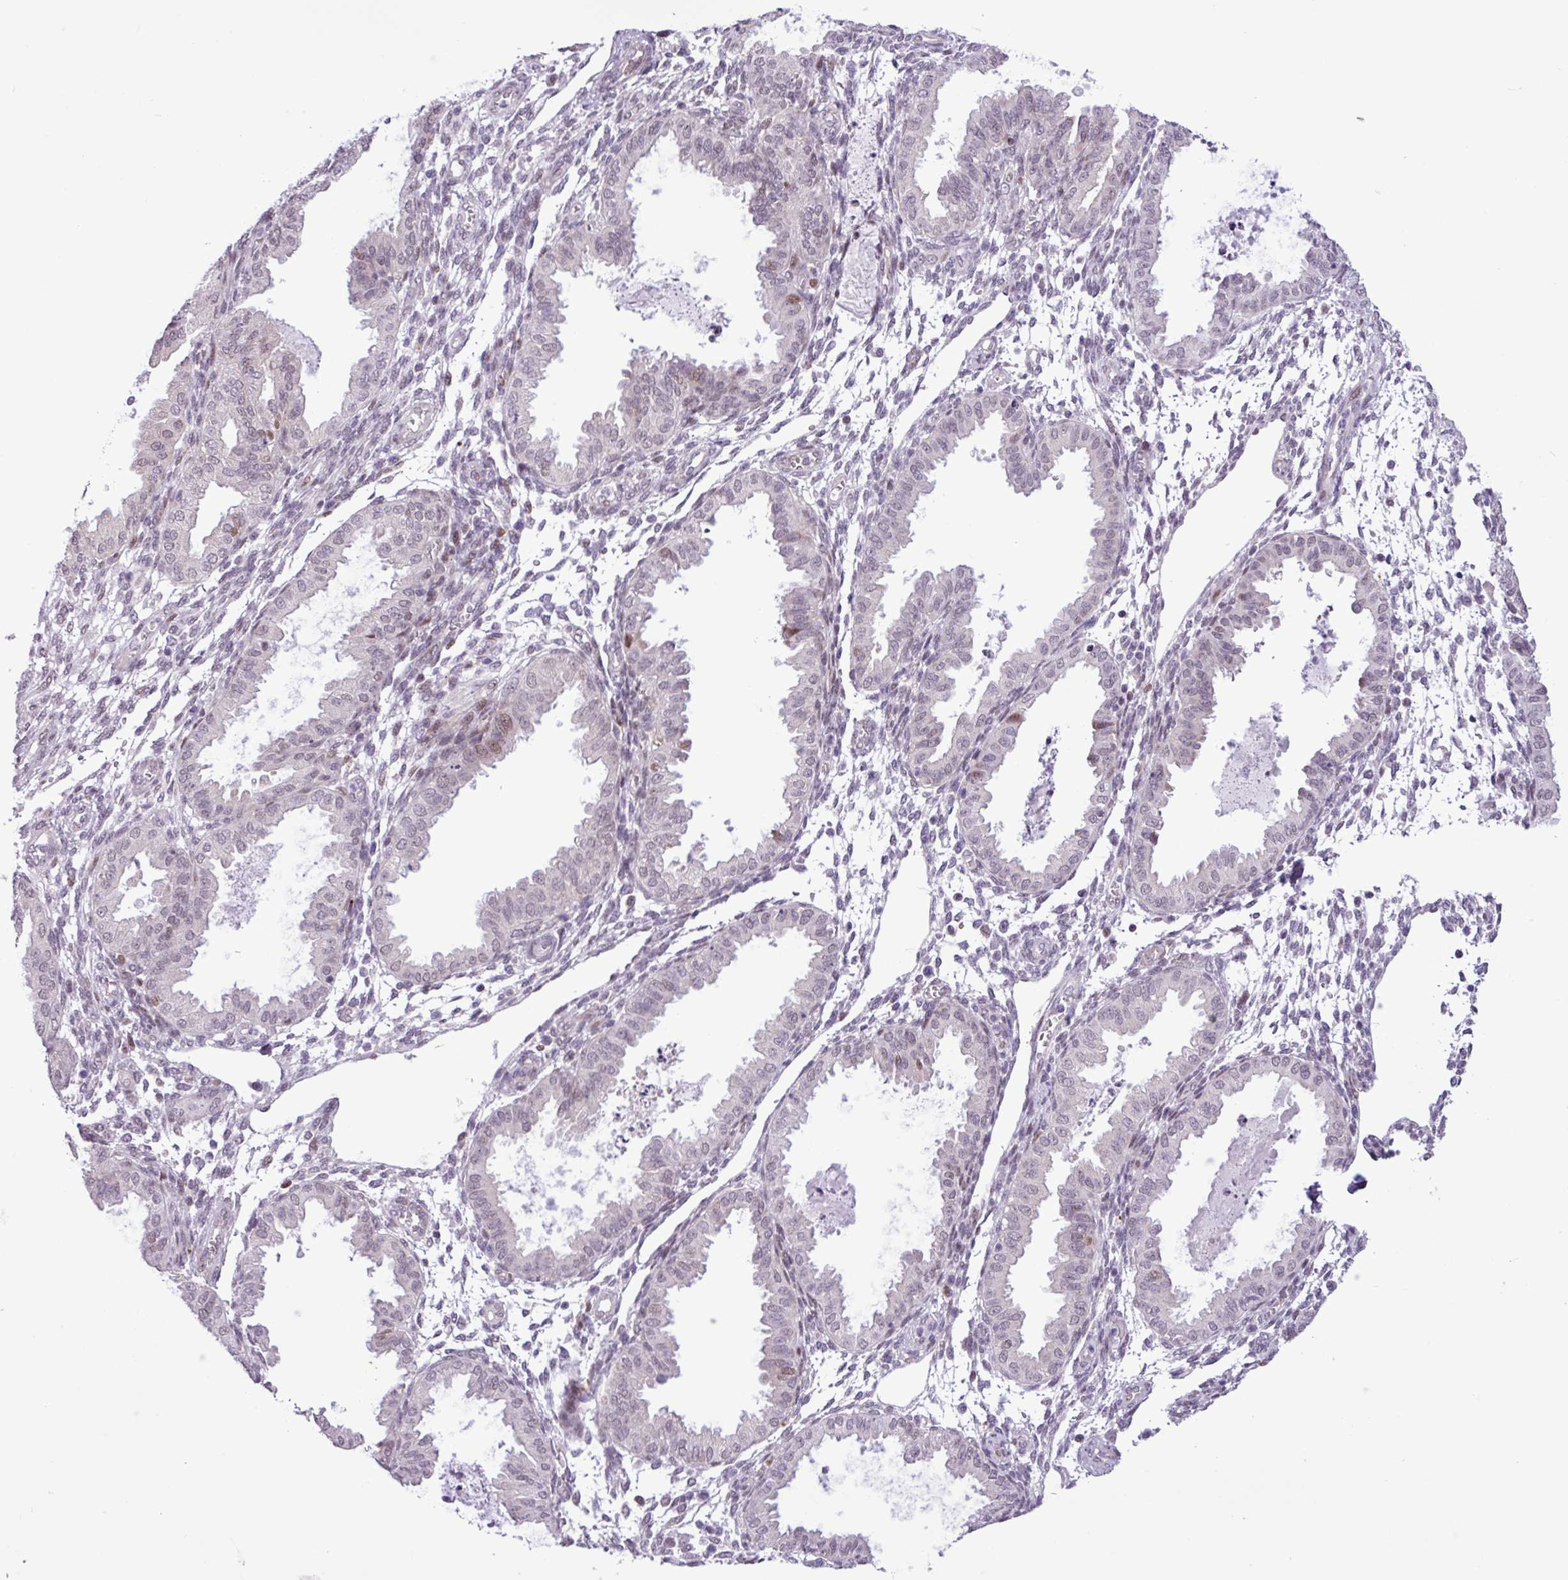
{"staining": {"intensity": "negative", "quantity": "none", "location": "none"}, "tissue": "endometrium", "cell_type": "Cells in endometrial stroma", "image_type": "normal", "snomed": [{"axis": "morphology", "description": "Normal tissue, NOS"}, {"axis": "topography", "description": "Endometrium"}], "caption": "Immunohistochemistry (IHC) of unremarkable endometrium reveals no staining in cells in endometrial stroma. (IHC, brightfield microscopy, high magnification).", "gene": "ZNF354A", "patient": {"sex": "female", "age": 33}}